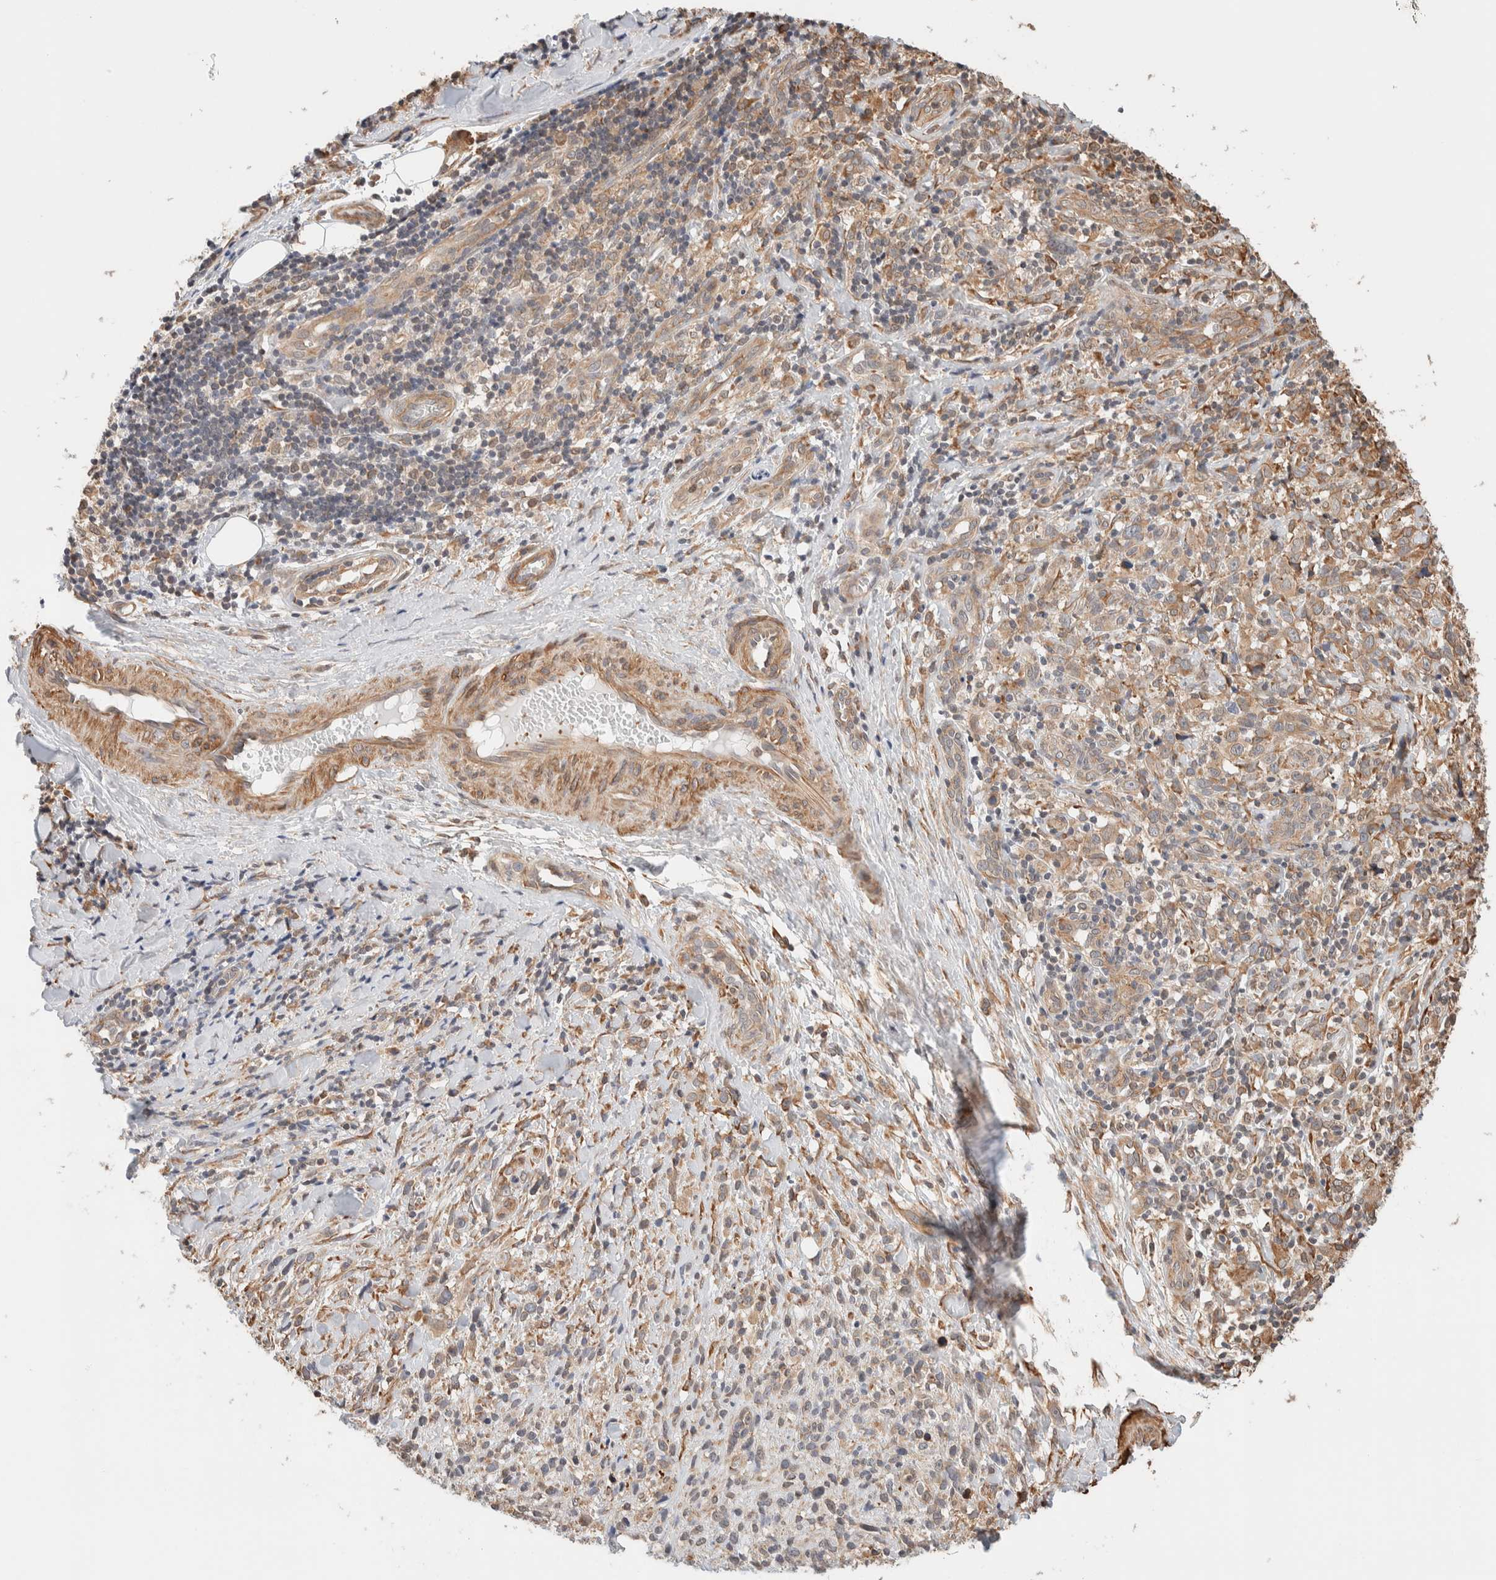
{"staining": {"intensity": "weak", "quantity": "<25%", "location": "cytoplasmic/membranous"}, "tissue": "melanoma", "cell_type": "Tumor cells", "image_type": "cancer", "snomed": [{"axis": "morphology", "description": "Malignant melanoma, NOS"}, {"axis": "topography", "description": "Skin"}], "caption": "A micrograph of melanoma stained for a protein exhibits no brown staining in tumor cells.", "gene": "INTS1", "patient": {"sex": "female", "age": 55}}